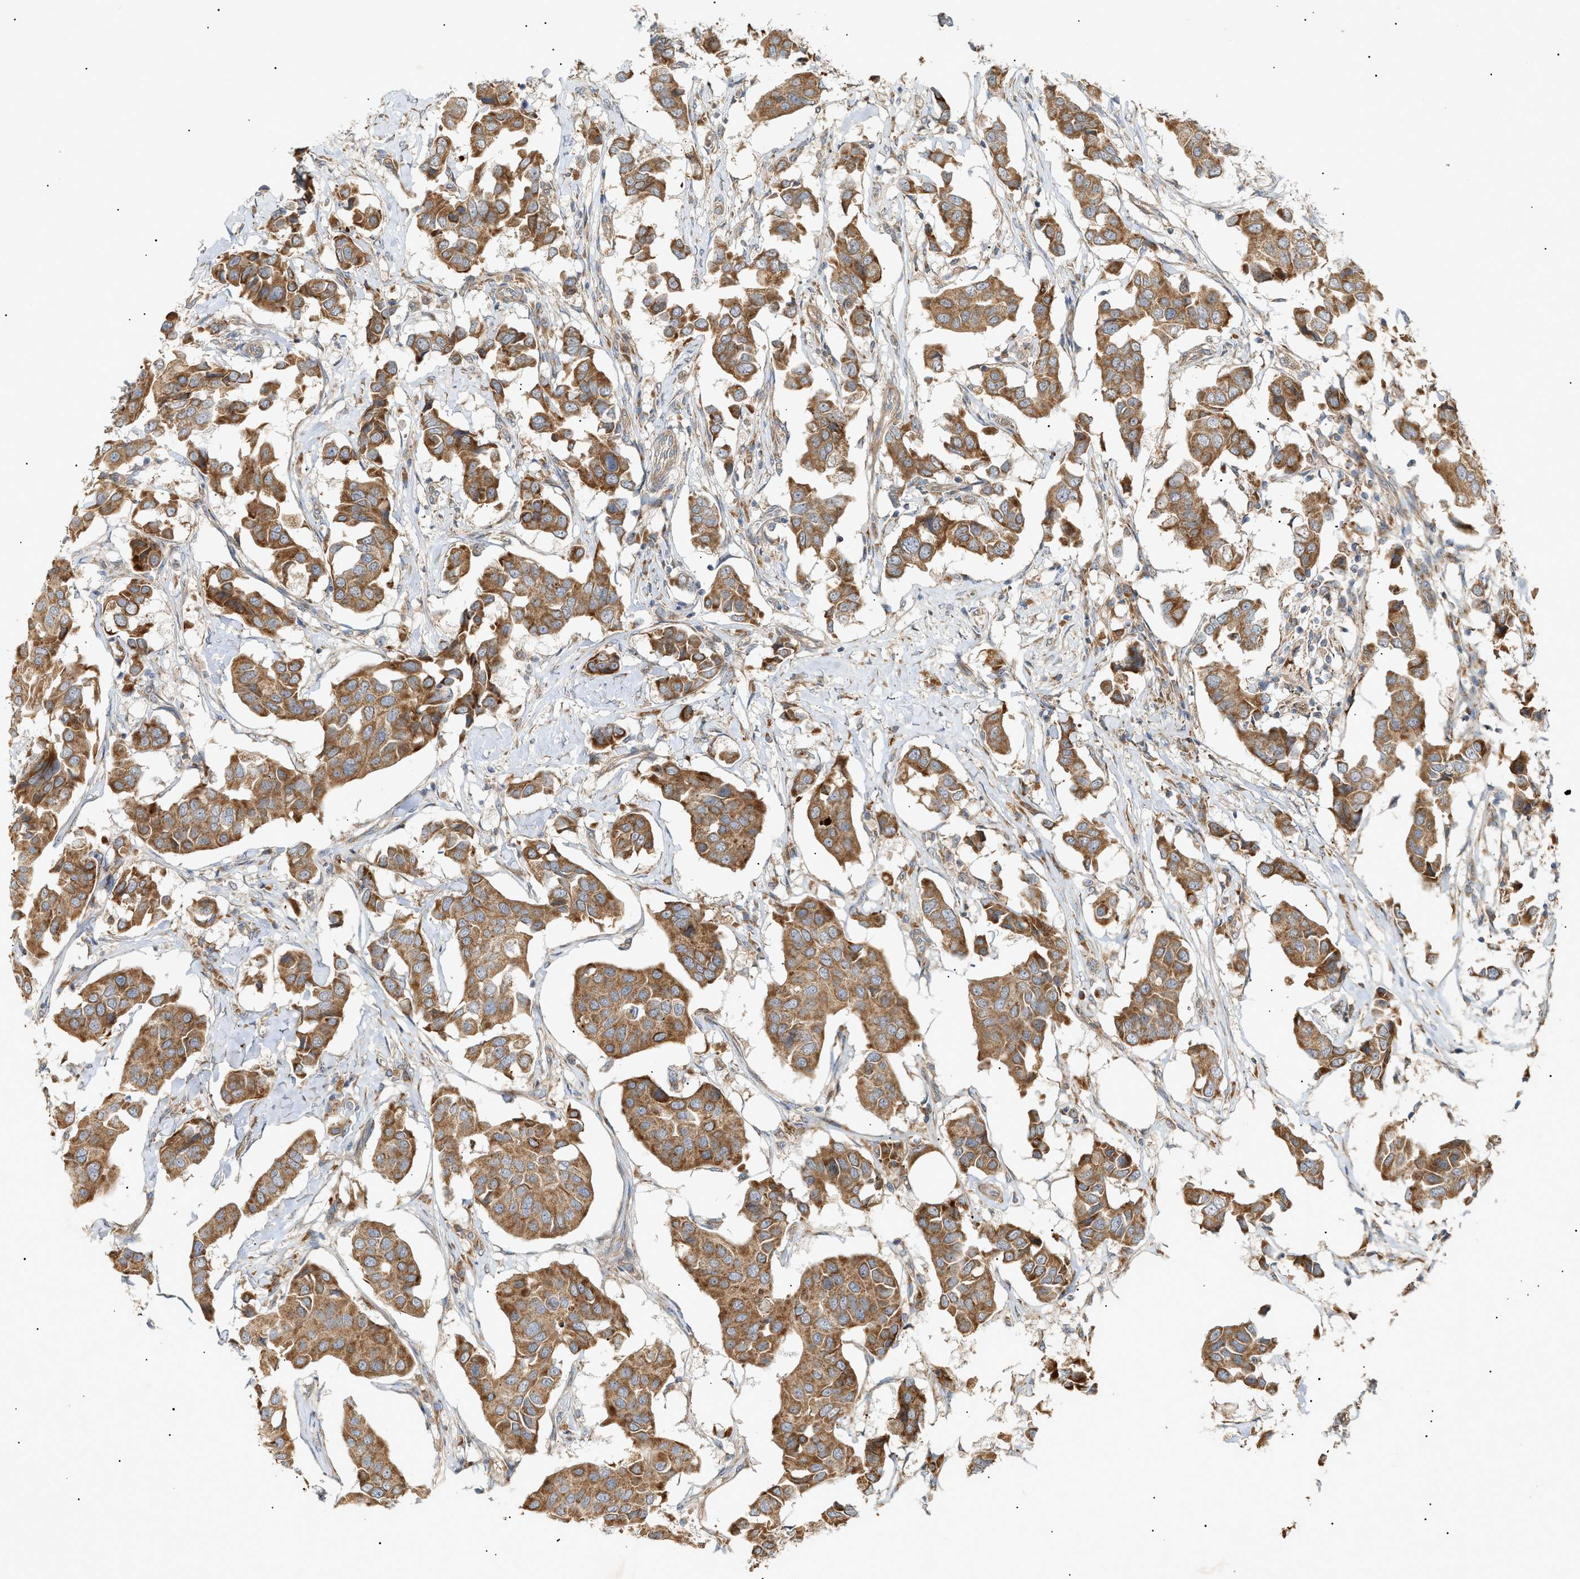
{"staining": {"intensity": "moderate", "quantity": ">75%", "location": "cytoplasmic/membranous"}, "tissue": "breast cancer", "cell_type": "Tumor cells", "image_type": "cancer", "snomed": [{"axis": "morphology", "description": "Duct carcinoma"}, {"axis": "topography", "description": "Breast"}], "caption": "Protein analysis of breast cancer tissue reveals moderate cytoplasmic/membranous expression in about >75% of tumor cells.", "gene": "MTCH1", "patient": {"sex": "female", "age": 80}}